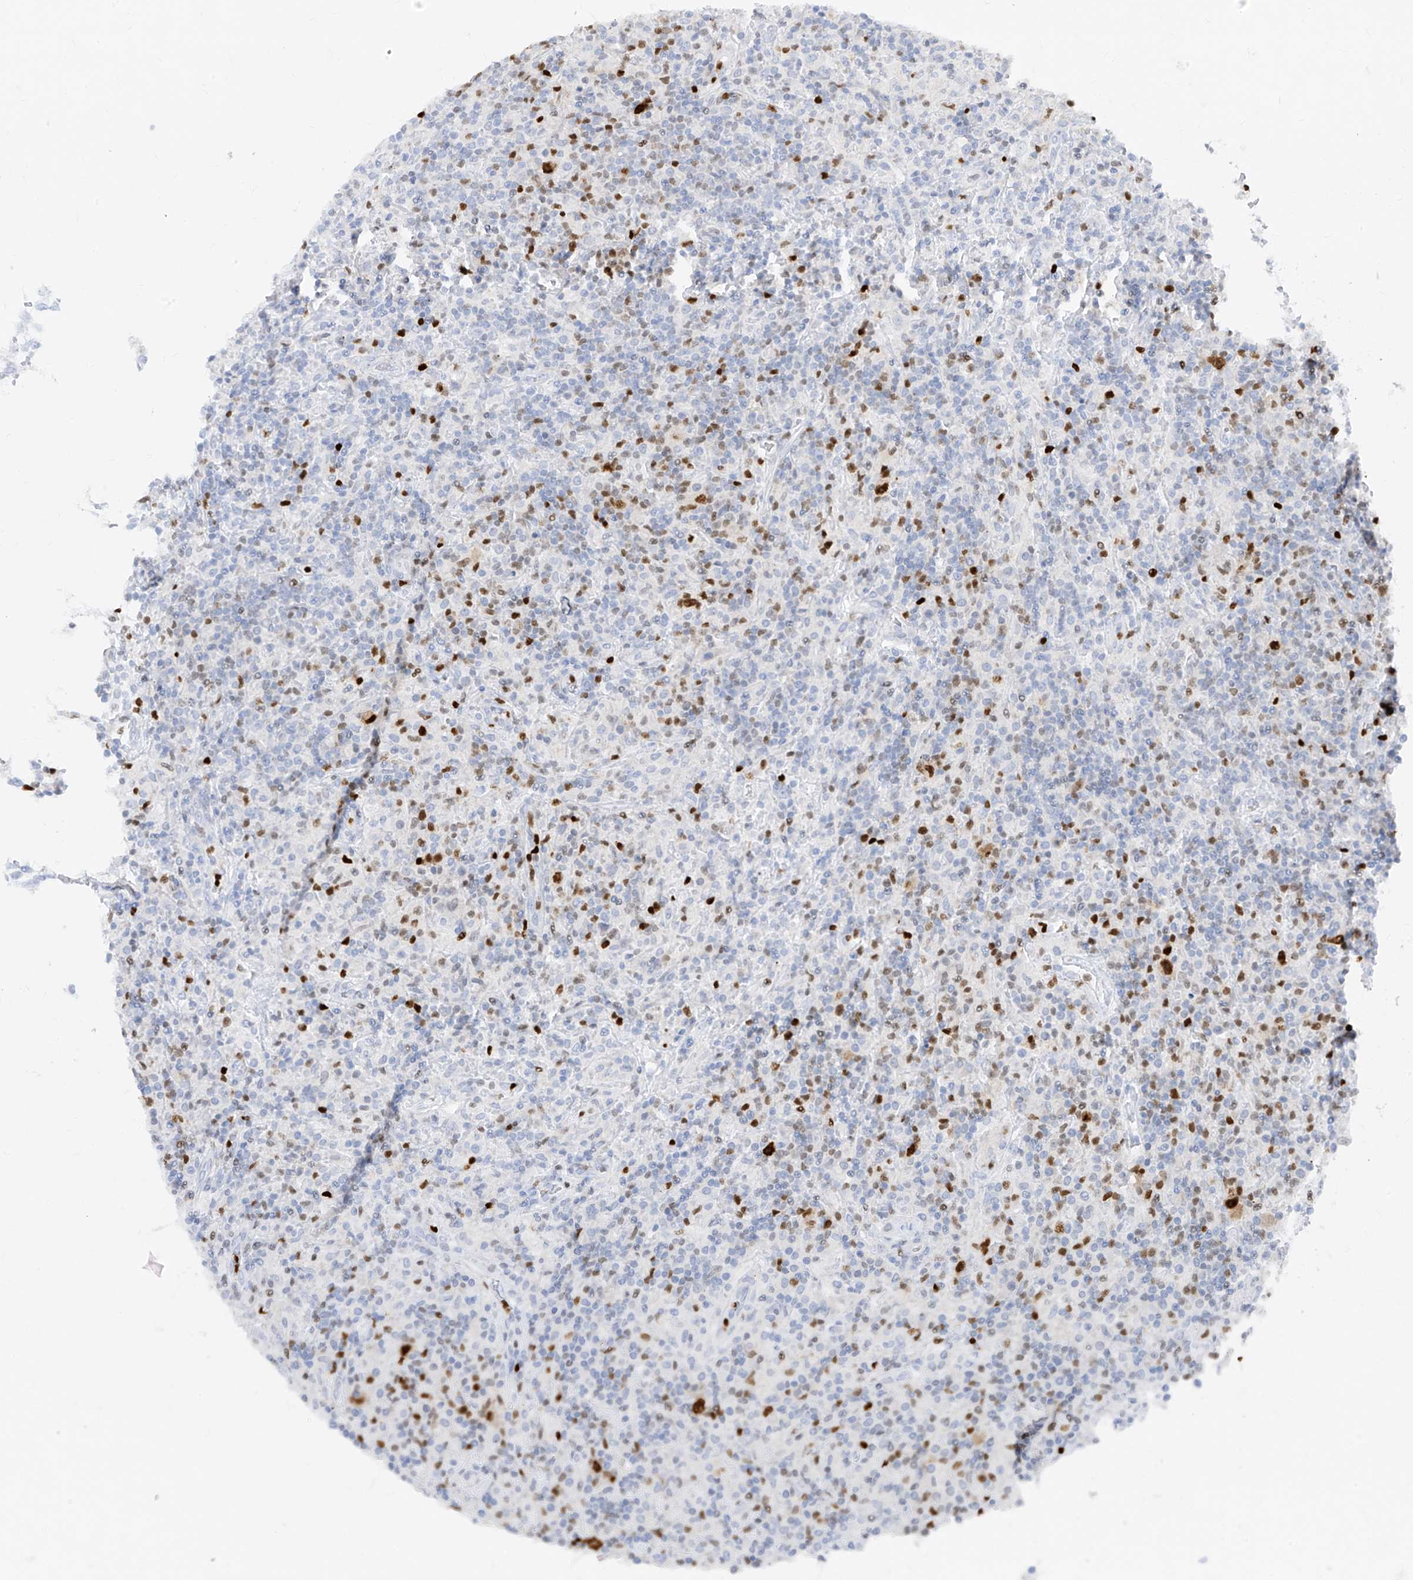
{"staining": {"intensity": "strong", "quantity": ">75%", "location": "nuclear"}, "tissue": "lymphoma", "cell_type": "Tumor cells", "image_type": "cancer", "snomed": [{"axis": "morphology", "description": "Hodgkin's disease, NOS"}, {"axis": "topography", "description": "Lymph node"}], "caption": "A brown stain highlights strong nuclear expression of a protein in lymphoma tumor cells.", "gene": "TBX21", "patient": {"sex": "male", "age": 70}}